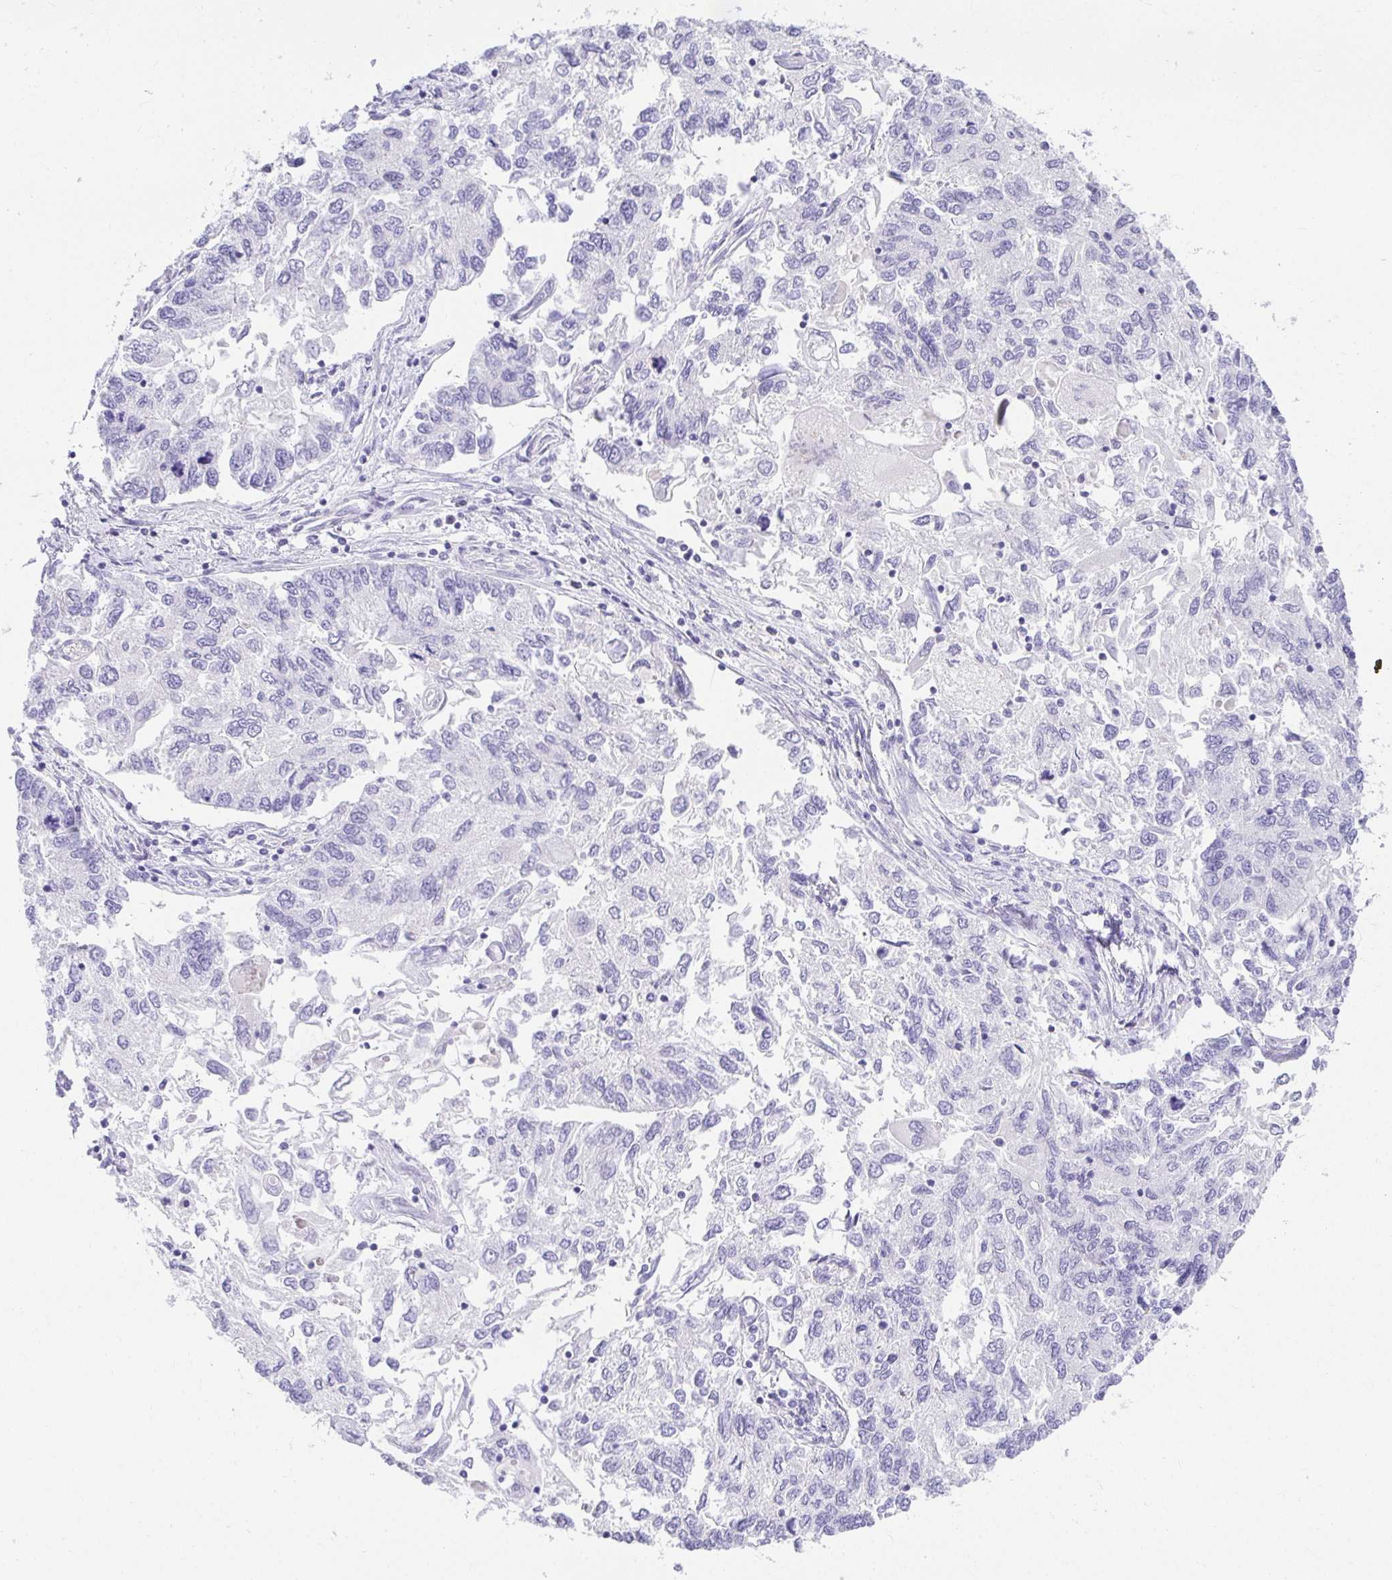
{"staining": {"intensity": "negative", "quantity": "none", "location": "none"}, "tissue": "endometrial cancer", "cell_type": "Tumor cells", "image_type": "cancer", "snomed": [{"axis": "morphology", "description": "Carcinoma, NOS"}, {"axis": "topography", "description": "Uterus"}], "caption": "Immunohistochemistry of carcinoma (endometrial) shows no staining in tumor cells.", "gene": "CHAT", "patient": {"sex": "female", "age": 76}}